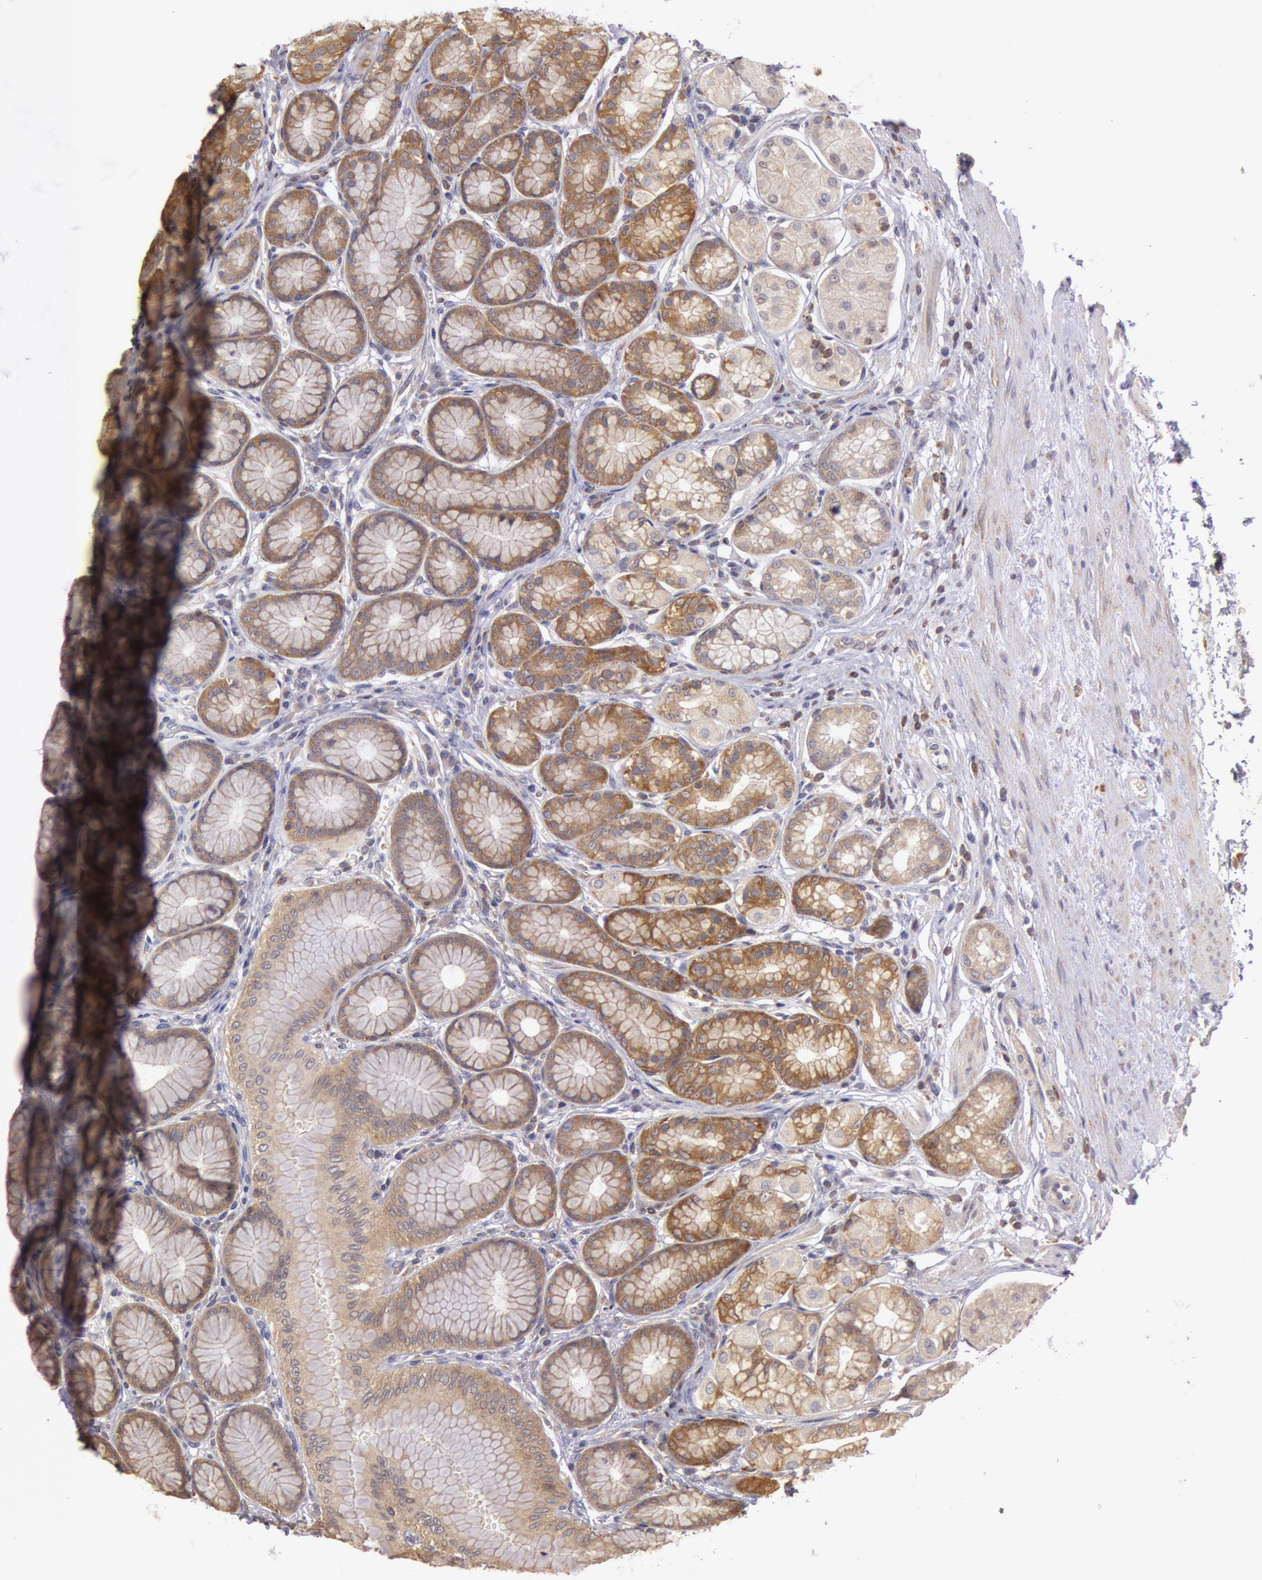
{"staining": {"intensity": "moderate", "quantity": ">75%", "location": "cytoplasmic/membranous"}, "tissue": "stomach", "cell_type": "Glandular cells", "image_type": "normal", "snomed": [{"axis": "morphology", "description": "Normal tissue, NOS"}, {"axis": "topography", "description": "Stomach"}, {"axis": "topography", "description": "Stomach, lower"}], "caption": "Immunohistochemistry (IHC) (DAB (3,3'-diaminobenzidine)) staining of normal human stomach displays moderate cytoplasmic/membranous protein positivity in approximately >75% of glandular cells.", "gene": "NMT2", "patient": {"sex": "male", "age": 76}}